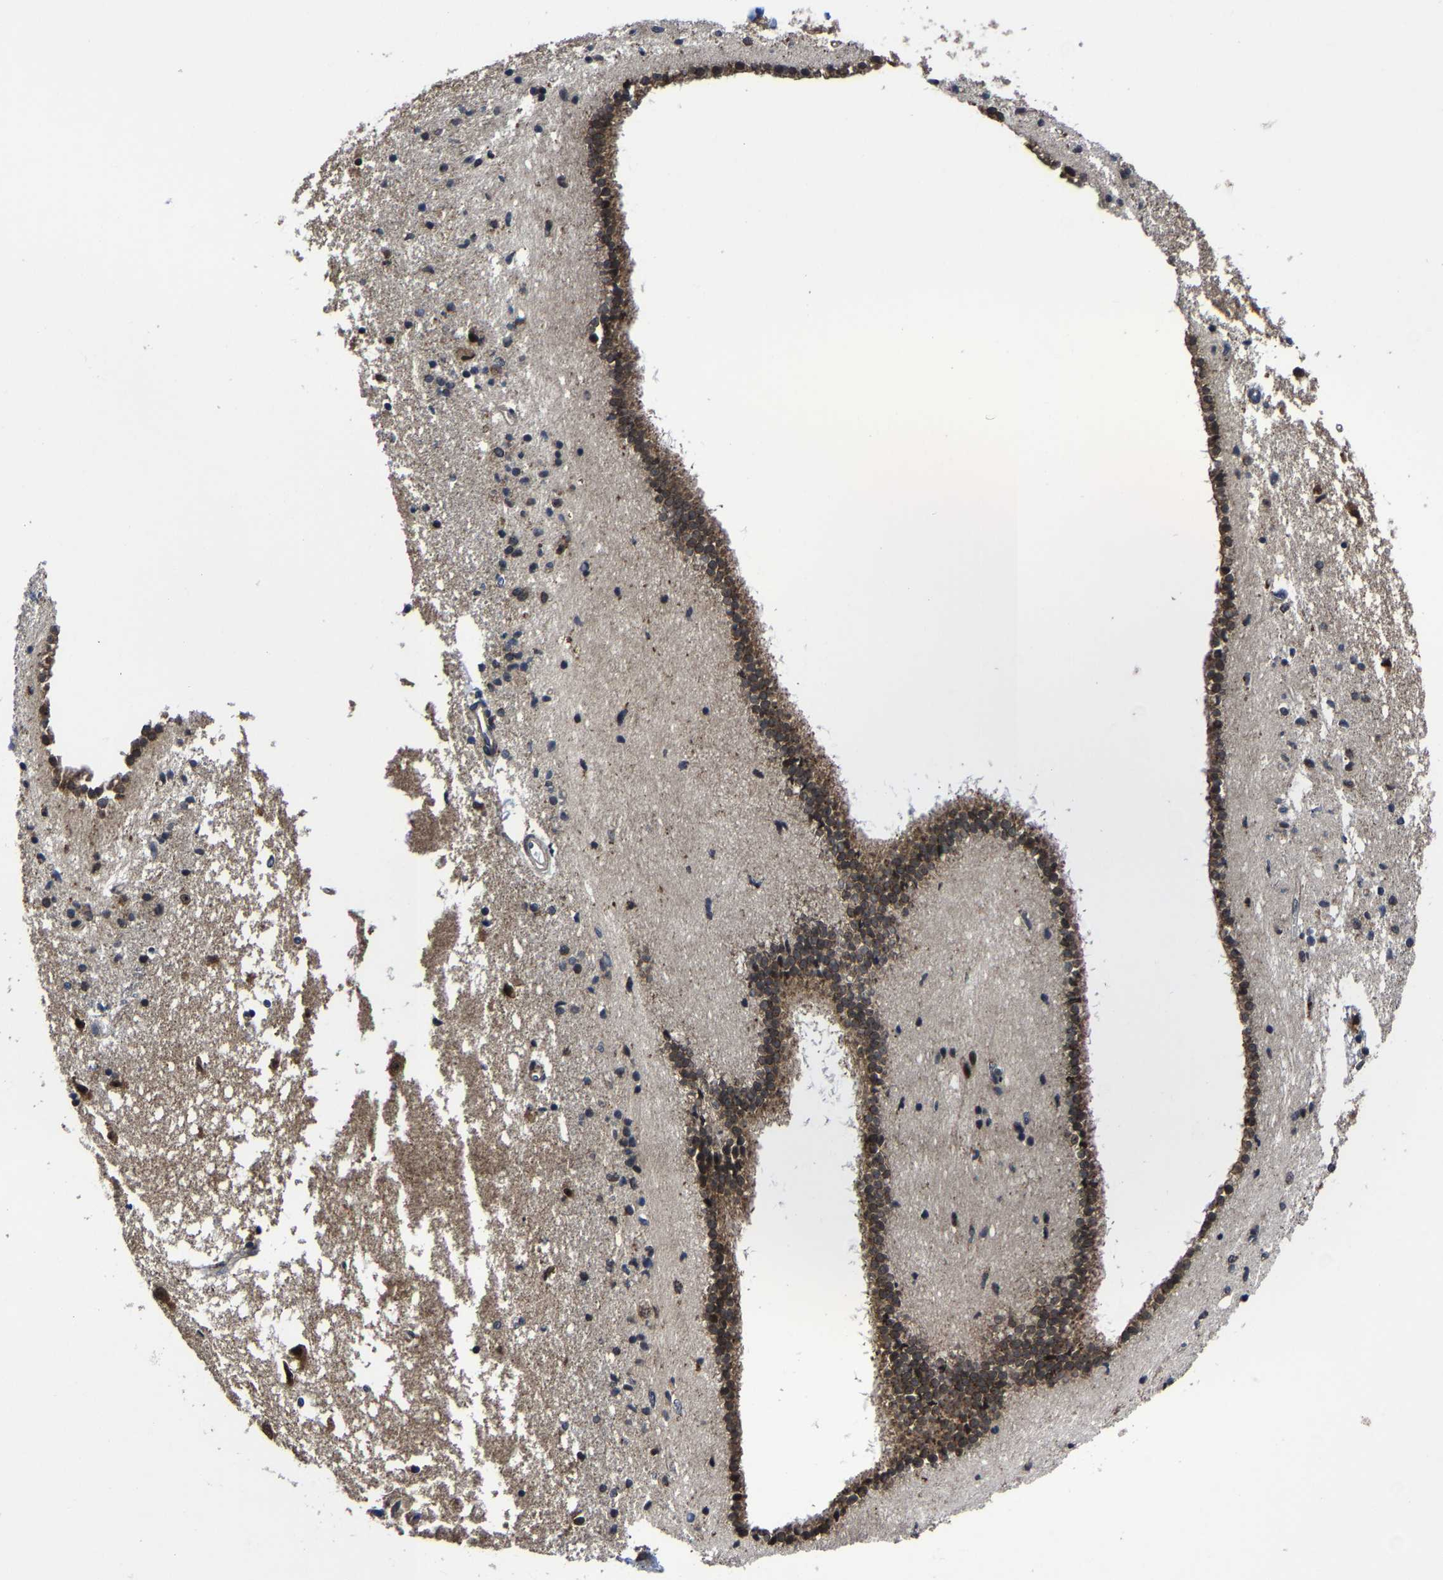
{"staining": {"intensity": "moderate", "quantity": "<25%", "location": "cytoplasmic/membranous,nuclear"}, "tissue": "caudate", "cell_type": "Glial cells", "image_type": "normal", "snomed": [{"axis": "morphology", "description": "Normal tissue, NOS"}, {"axis": "topography", "description": "Lateral ventricle wall"}], "caption": "Immunohistochemical staining of unremarkable caudate reveals low levels of moderate cytoplasmic/membranous,nuclear expression in about <25% of glial cells. Using DAB (3,3'-diaminobenzidine) (brown) and hematoxylin (blue) stains, captured at high magnification using brightfield microscopy.", "gene": "ZCCHC7", "patient": {"sex": "male", "age": 45}}